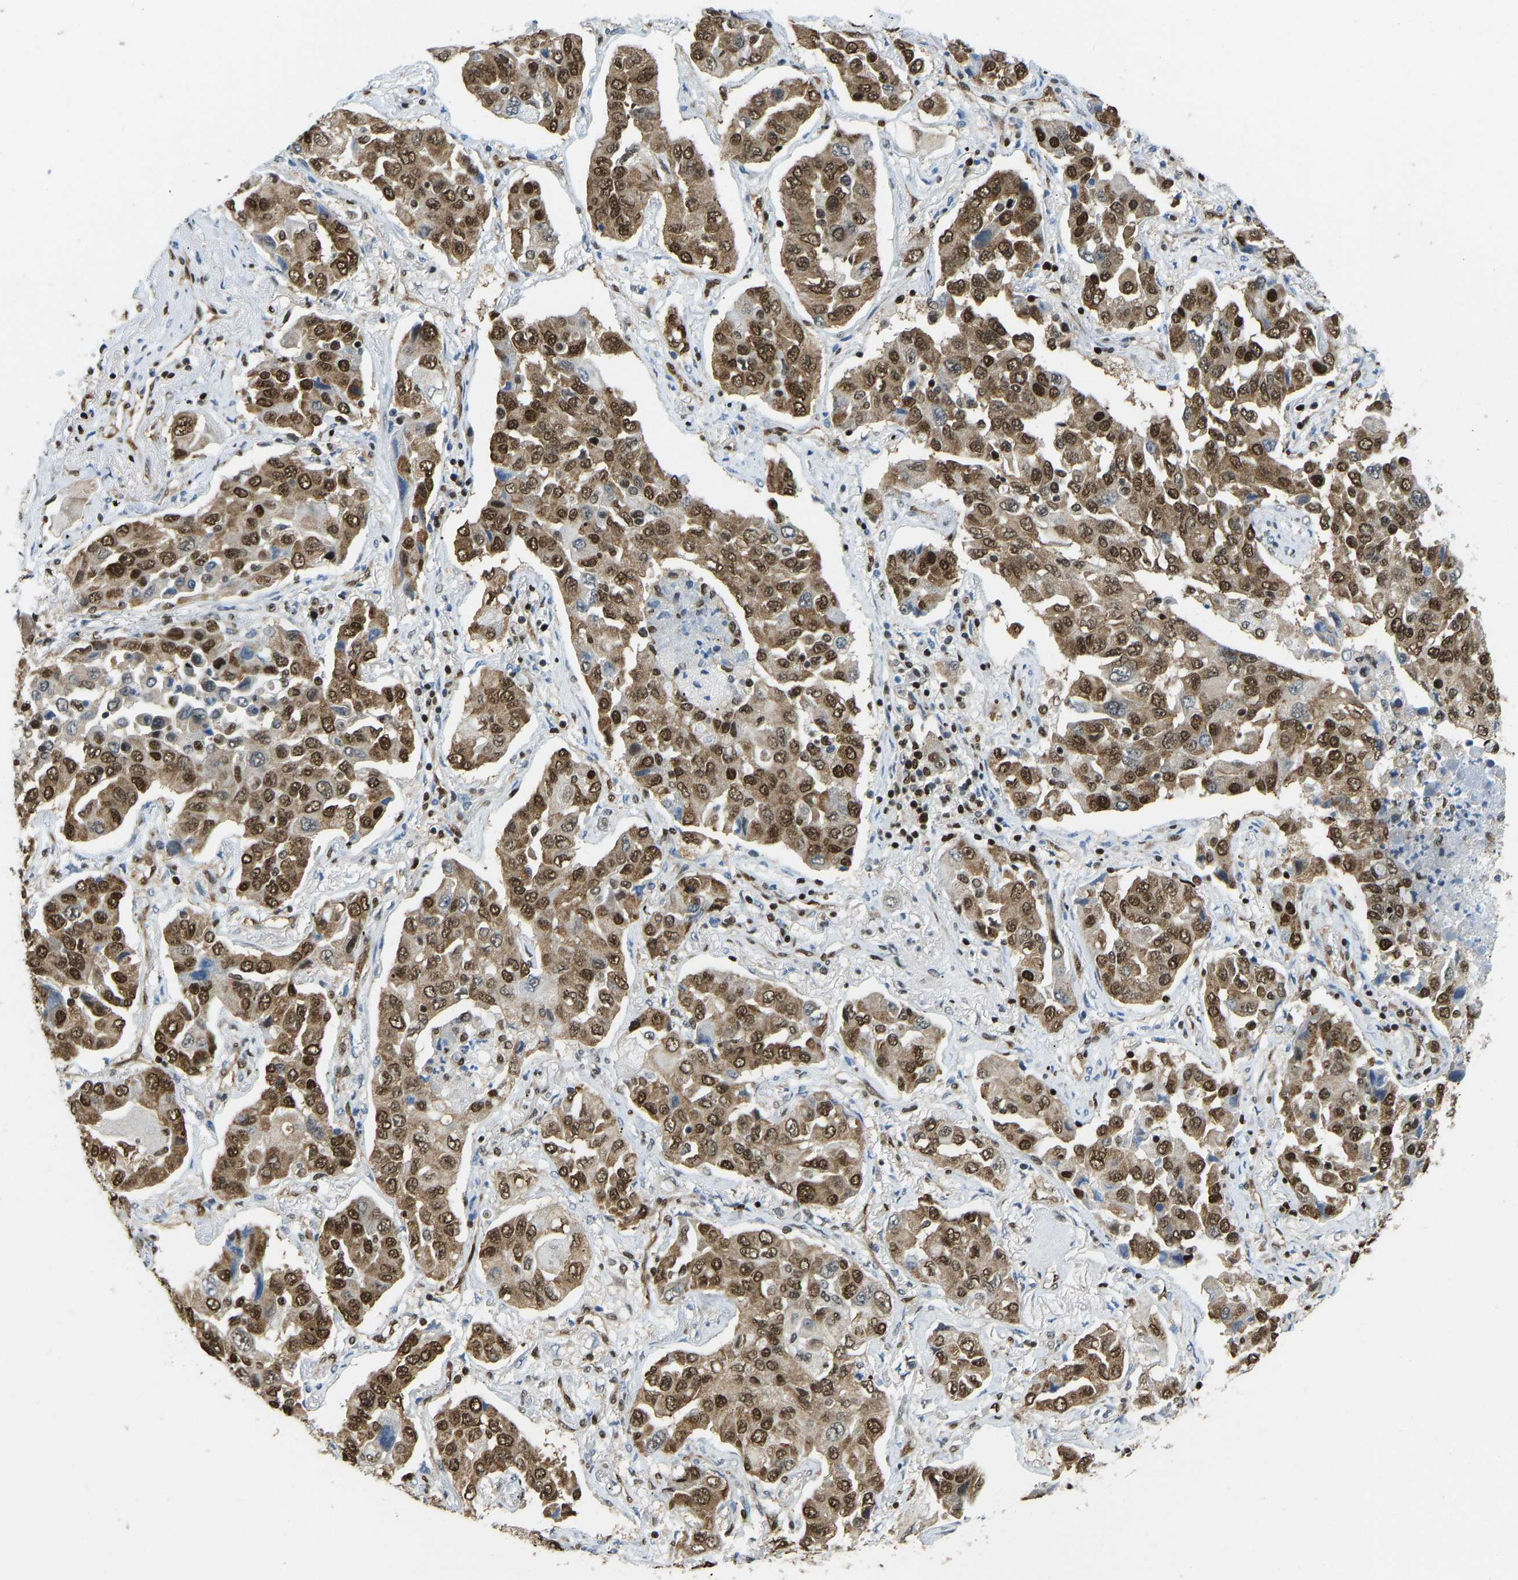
{"staining": {"intensity": "strong", "quantity": ">75%", "location": "cytoplasmic/membranous,nuclear"}, "tissue": "lung cancer", "cell_type": "Tumor cells", "image_type": "cancer", "snomed": [{"axis": "morphology", "description": "Adenocarcinoma, NOS"}, {"axis": "topography", "description": "Lung"}], "caption": "Immunohistochemical staining of human lung cancer (adenocarcinoma) shows high levels of strong cytoplasmic/membranous and nuclear positivity in approximately >75% of tumor cells. (DAB (3,3'-diaminobenzidine) IHC, brown staining for protein, blue staining for nuclei).", "gene": "ZSCAN20", "patient": {"sex": "female", "age": 65}}